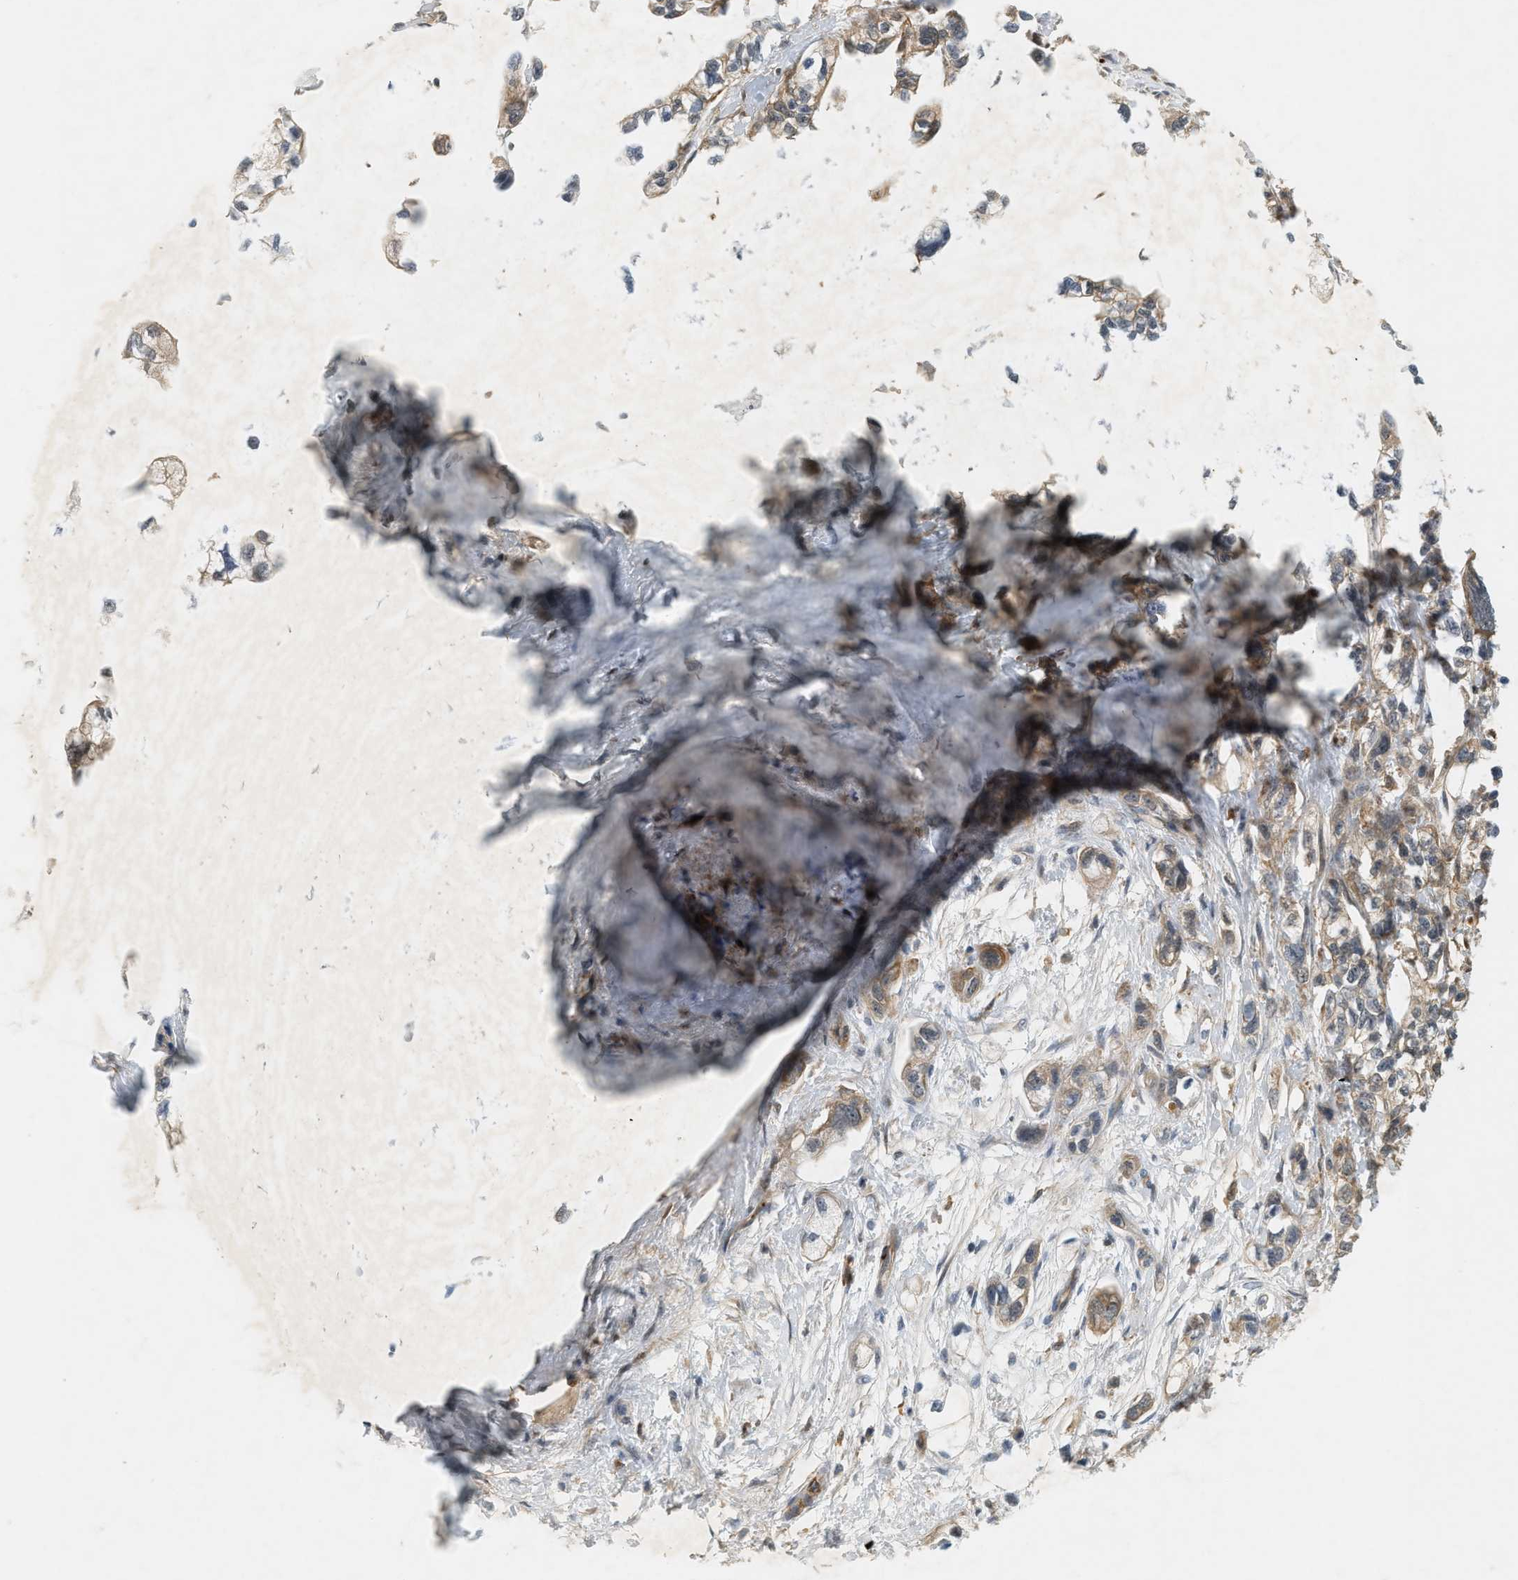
{"staining": {"intensity": "weak", "quantity": ">75%", "location": "cytoplasmic/membranous"}, "tissue": "pancreatic cancer", "cell_type": "Tumor cells", "image_type": "cancer", "snomed": [{"axis": "morphology", "description": "Adenocarcinoma, NOS"}, {"axis": "topography", "description": "Pancreas"}], "caption": "Tumor cells exhibit weak cytoplasmic/membranous expression in about >75% of cells in pancreatic cancer (adenocarcinoma). Using DAB (3,3'-diaminobenzidine) (brown) and hematoxylin (blue) stains, captured at high magnification using brightfield microscopy.", "gene": "PDCL3", "patient": {"sex": "male", "age": 74}}